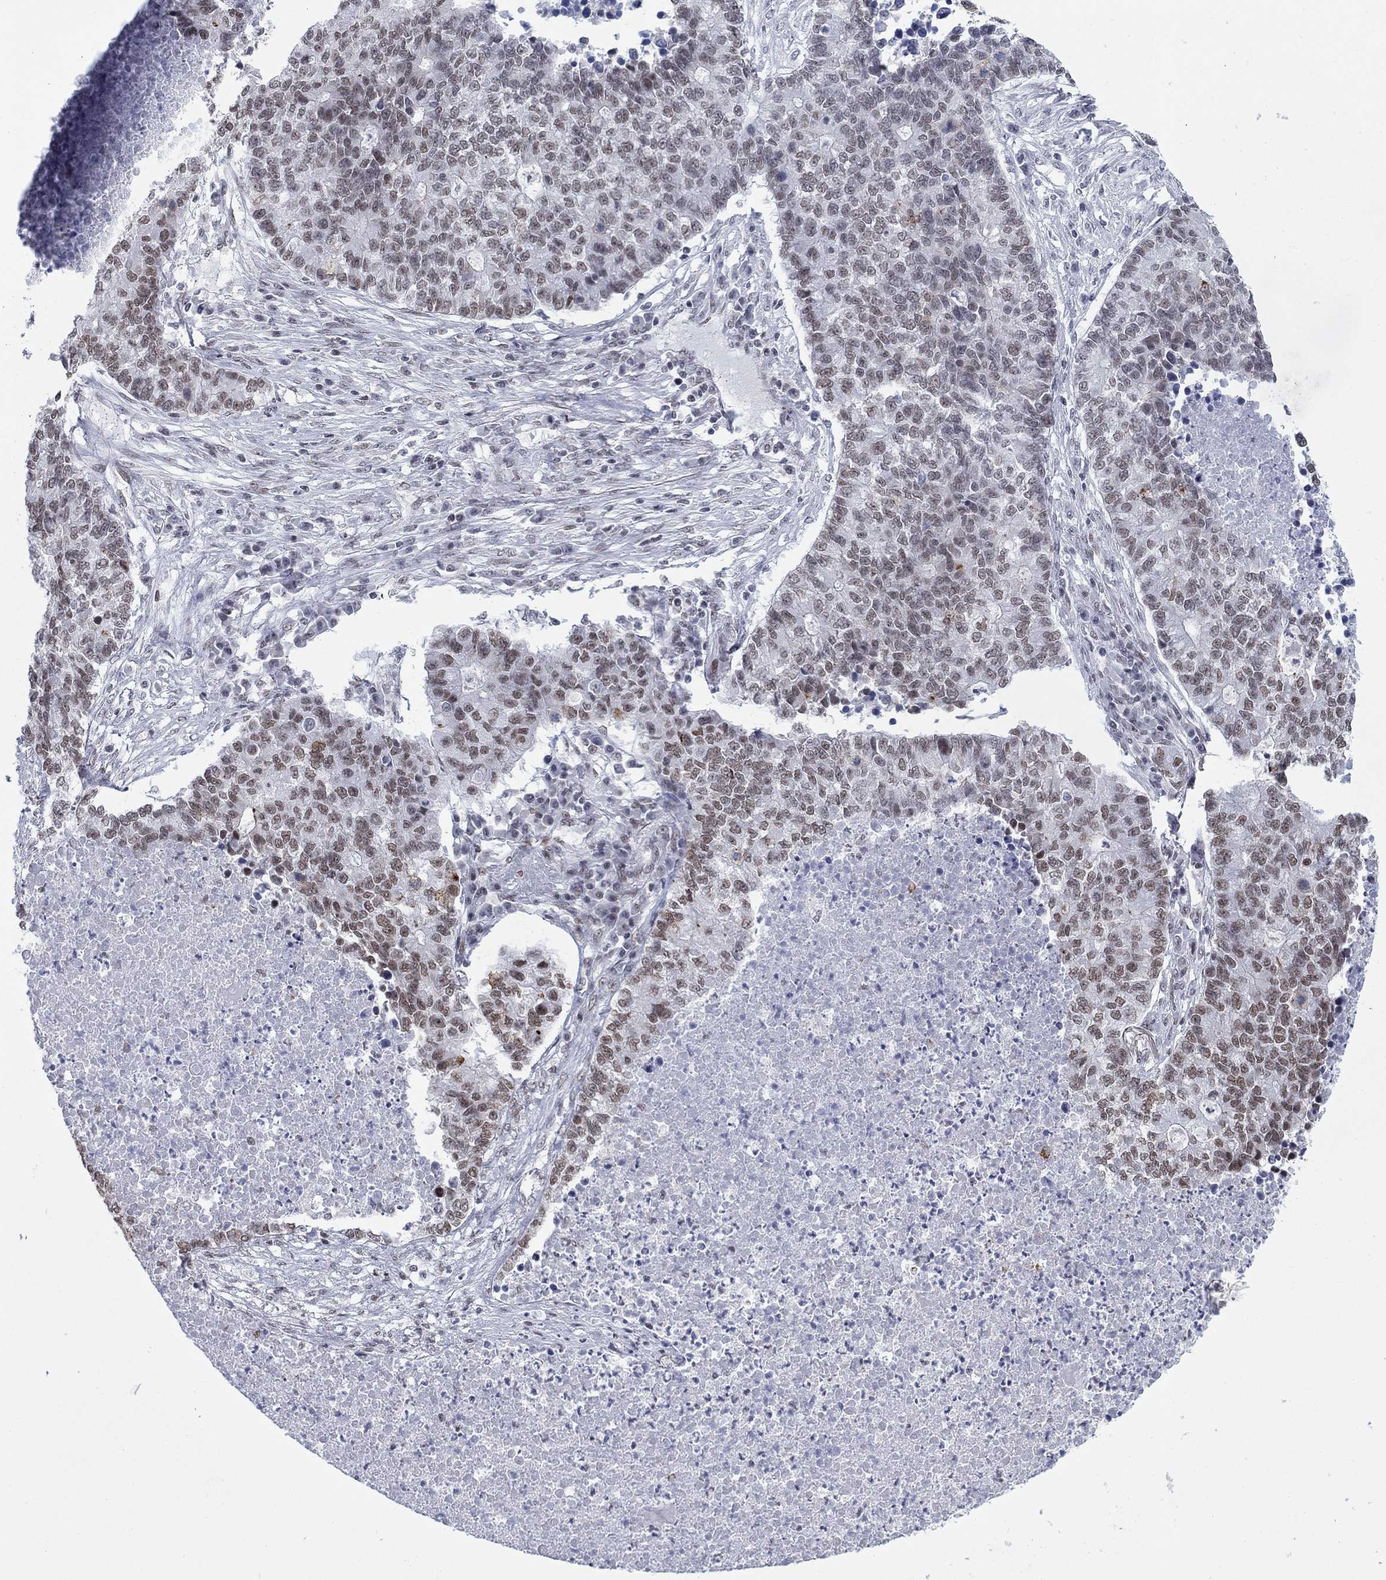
{"staining": {"intensity": "moderate", "quantity": "25%-75%", "location": "nuclear"}, "tissue": "lung cancer", "cell_type": "Tumor cells", "image_type": "cancer", "snomed": [{"axis": "morphology", "description": "Adenocarcinoma, NOS"}, {"axis": "topography", "description": "Lung"}], "caption": "Immunohistochemistry staining of lung cancer (adenocarcinoma), which shows medium levels of moderate nuclear expression in about 25%-75% of tumor cells indicating moderate nuclear protein staining. The staining was performed using DAB (3,3'-diaminobenzidine) (brown) for protein detection and nuclei were counterstained in hematoxylin (blue).", "gene": "NPAS3", "patient": {"sex": "male", "age": 57}}